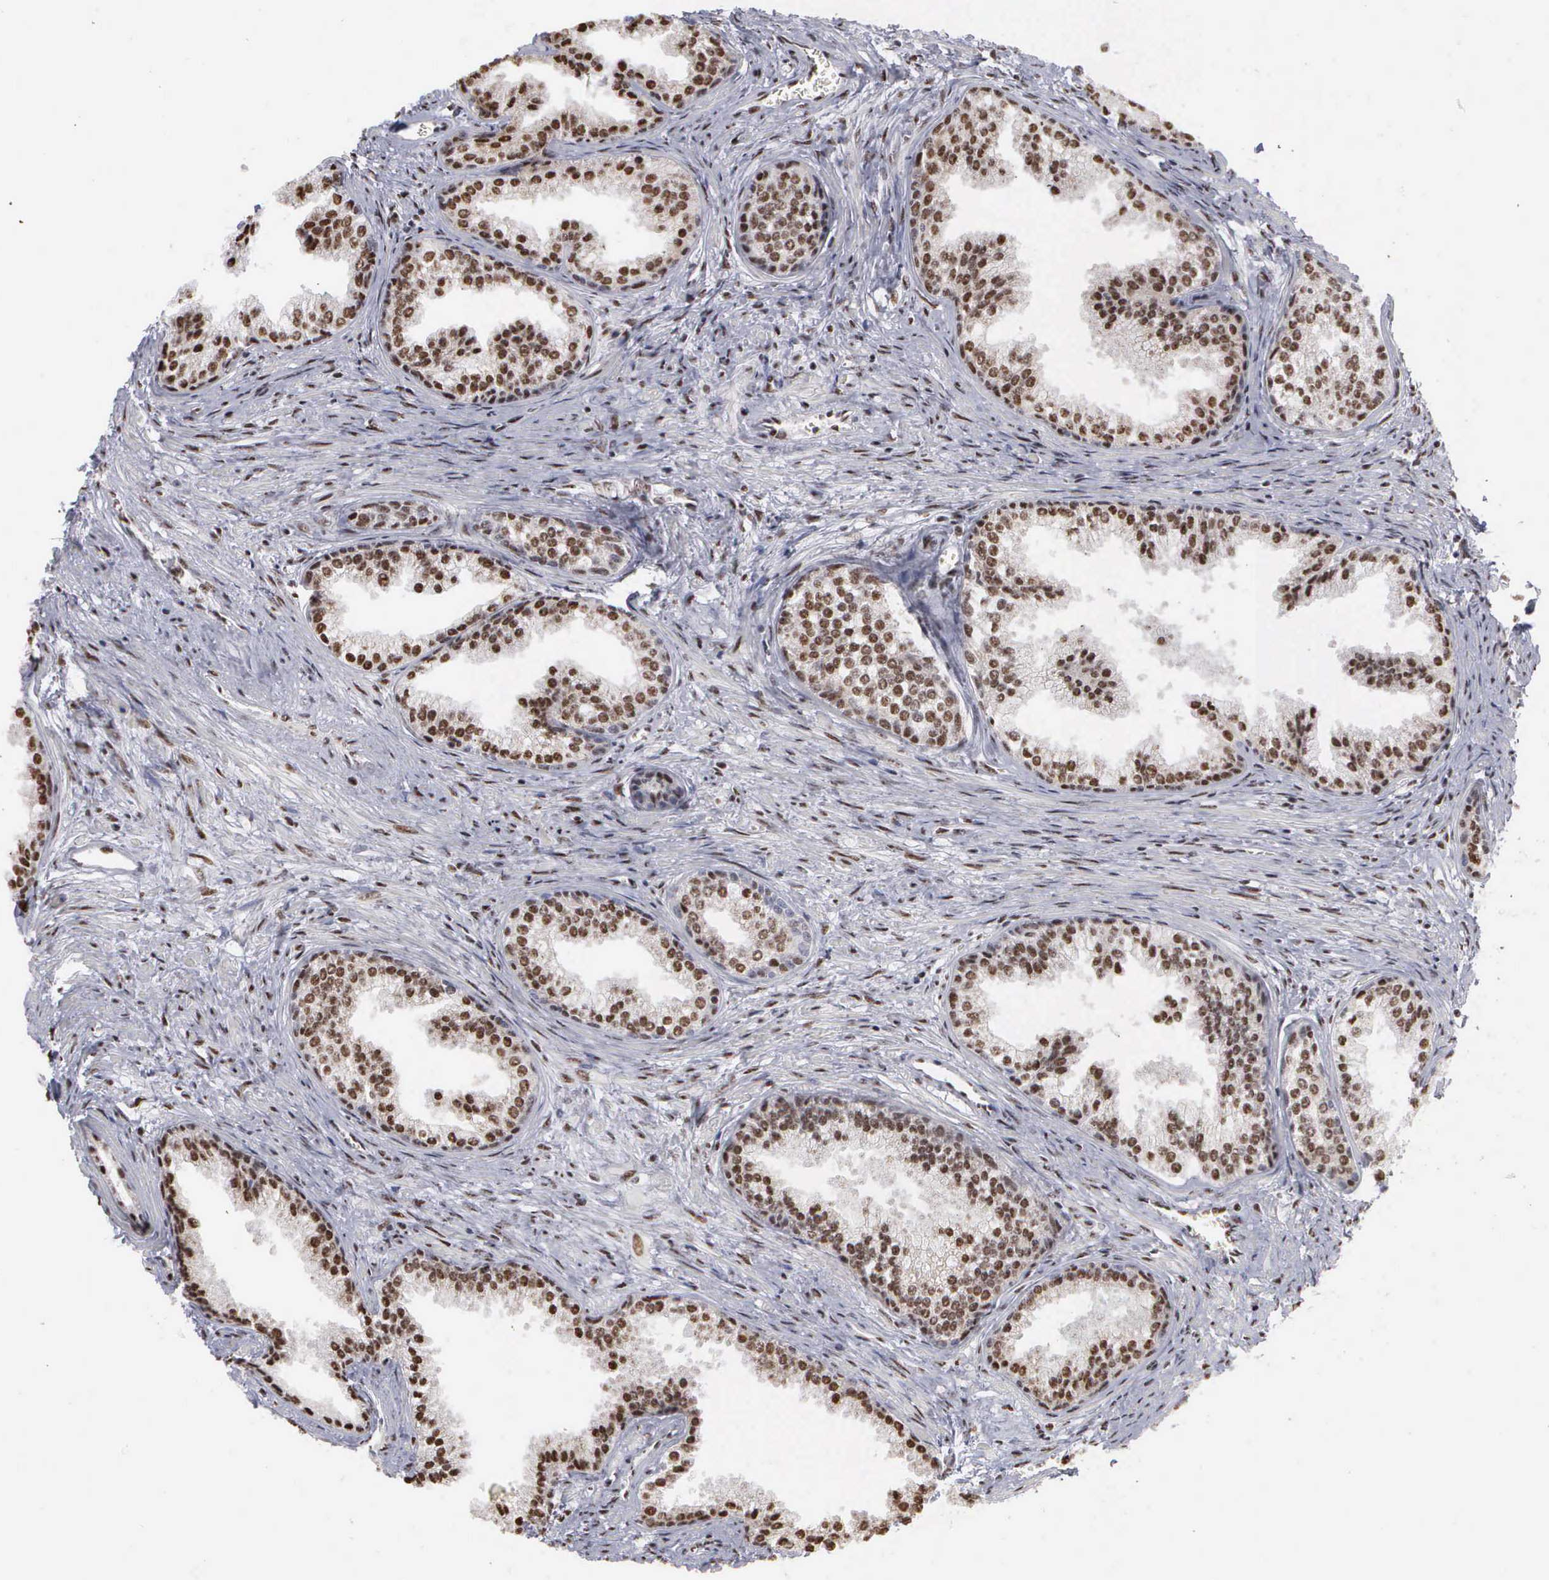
{"staining": {"intensity": "strong", "quantity": ">75%", "location": "nuclear"}, "tissue": "prostate", "cell_type": "Glandular cells", "image_type": "normal", "snomed": [{"axis": "morphology", "description": "Normal tissue, NOS"}, {"axis": "topography", "description": "Prostate"}], "caption": "High-magnification brightfield microscopy of benign prostate stained with DAB (3,3'-diaminobenzidine) (brown) and counterstained with hematoxylin (blue). glandular cells exhibit strong nuclear positivity is present in approximately>75% of cells.", "gene": "KIAA0586", "patient": {"sex": "male", "age": 68}}